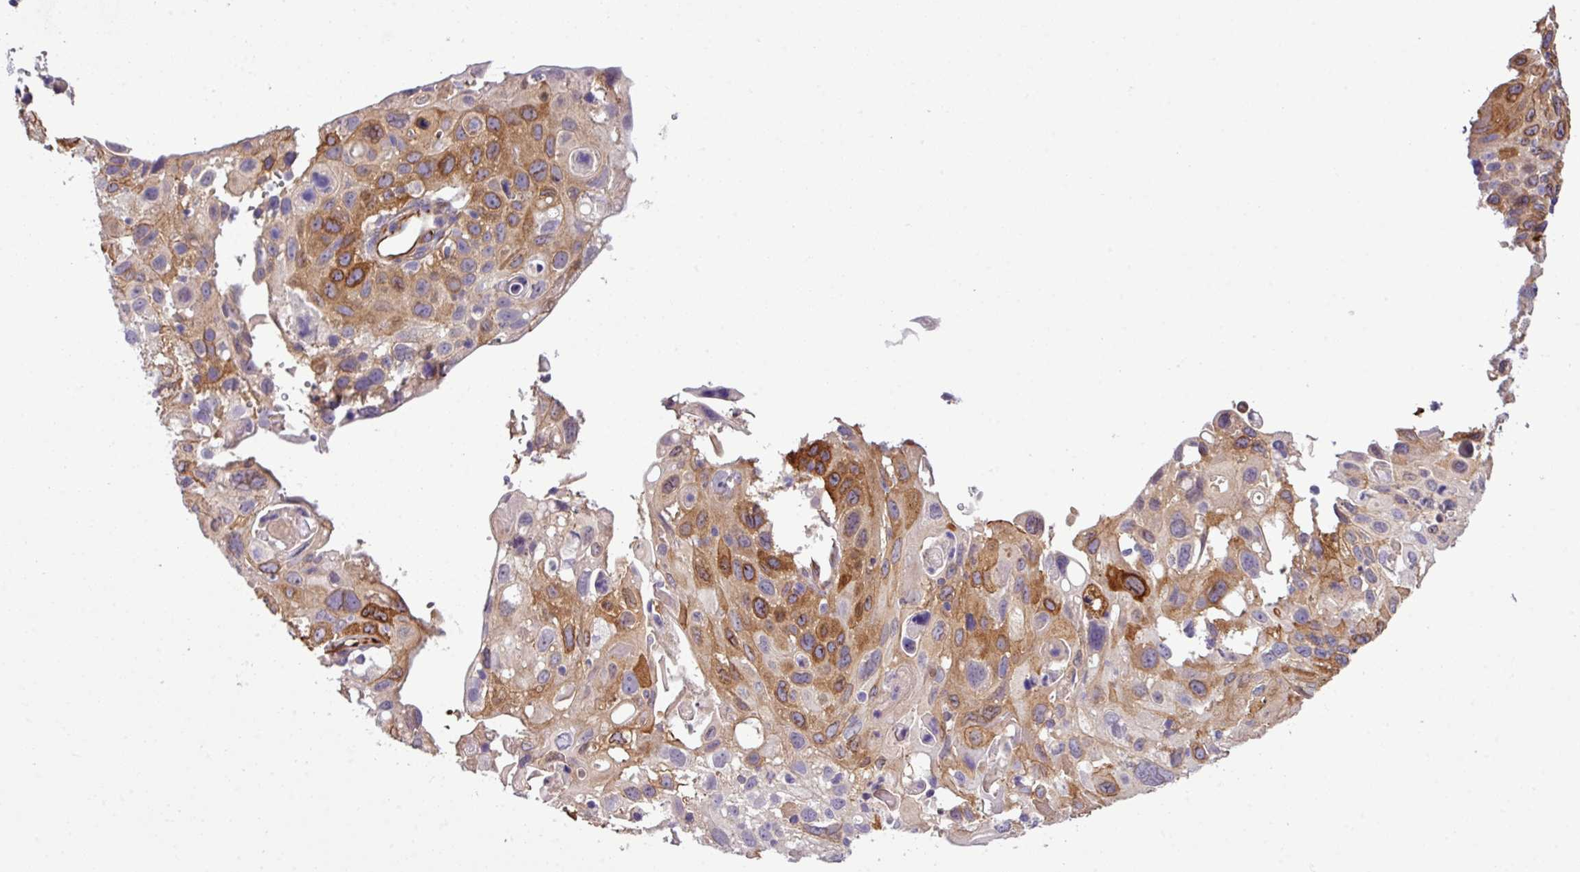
{"staining": {"intensity": "moderate", "quantity": "25%-75%", "location": "cytoplasmic/membranous"}, "tissue": "cervical cancer", "cell_type": "Tumor cells", "image_type": "cancer", "snomed": [{"axis": "morphology", "description": "Squamous cell carcinoma, NOS"}, {"axis": "topography", "description": "Cervix"}], "caption": "About 25%-75% of tumor cells in cervical cancer show moderate cytoplasmic/membranous protein positivity as visualized by brown immunohistochemical staining.", "gene": "PARD6A", "patient": {"sex": "female", "age": 70}}